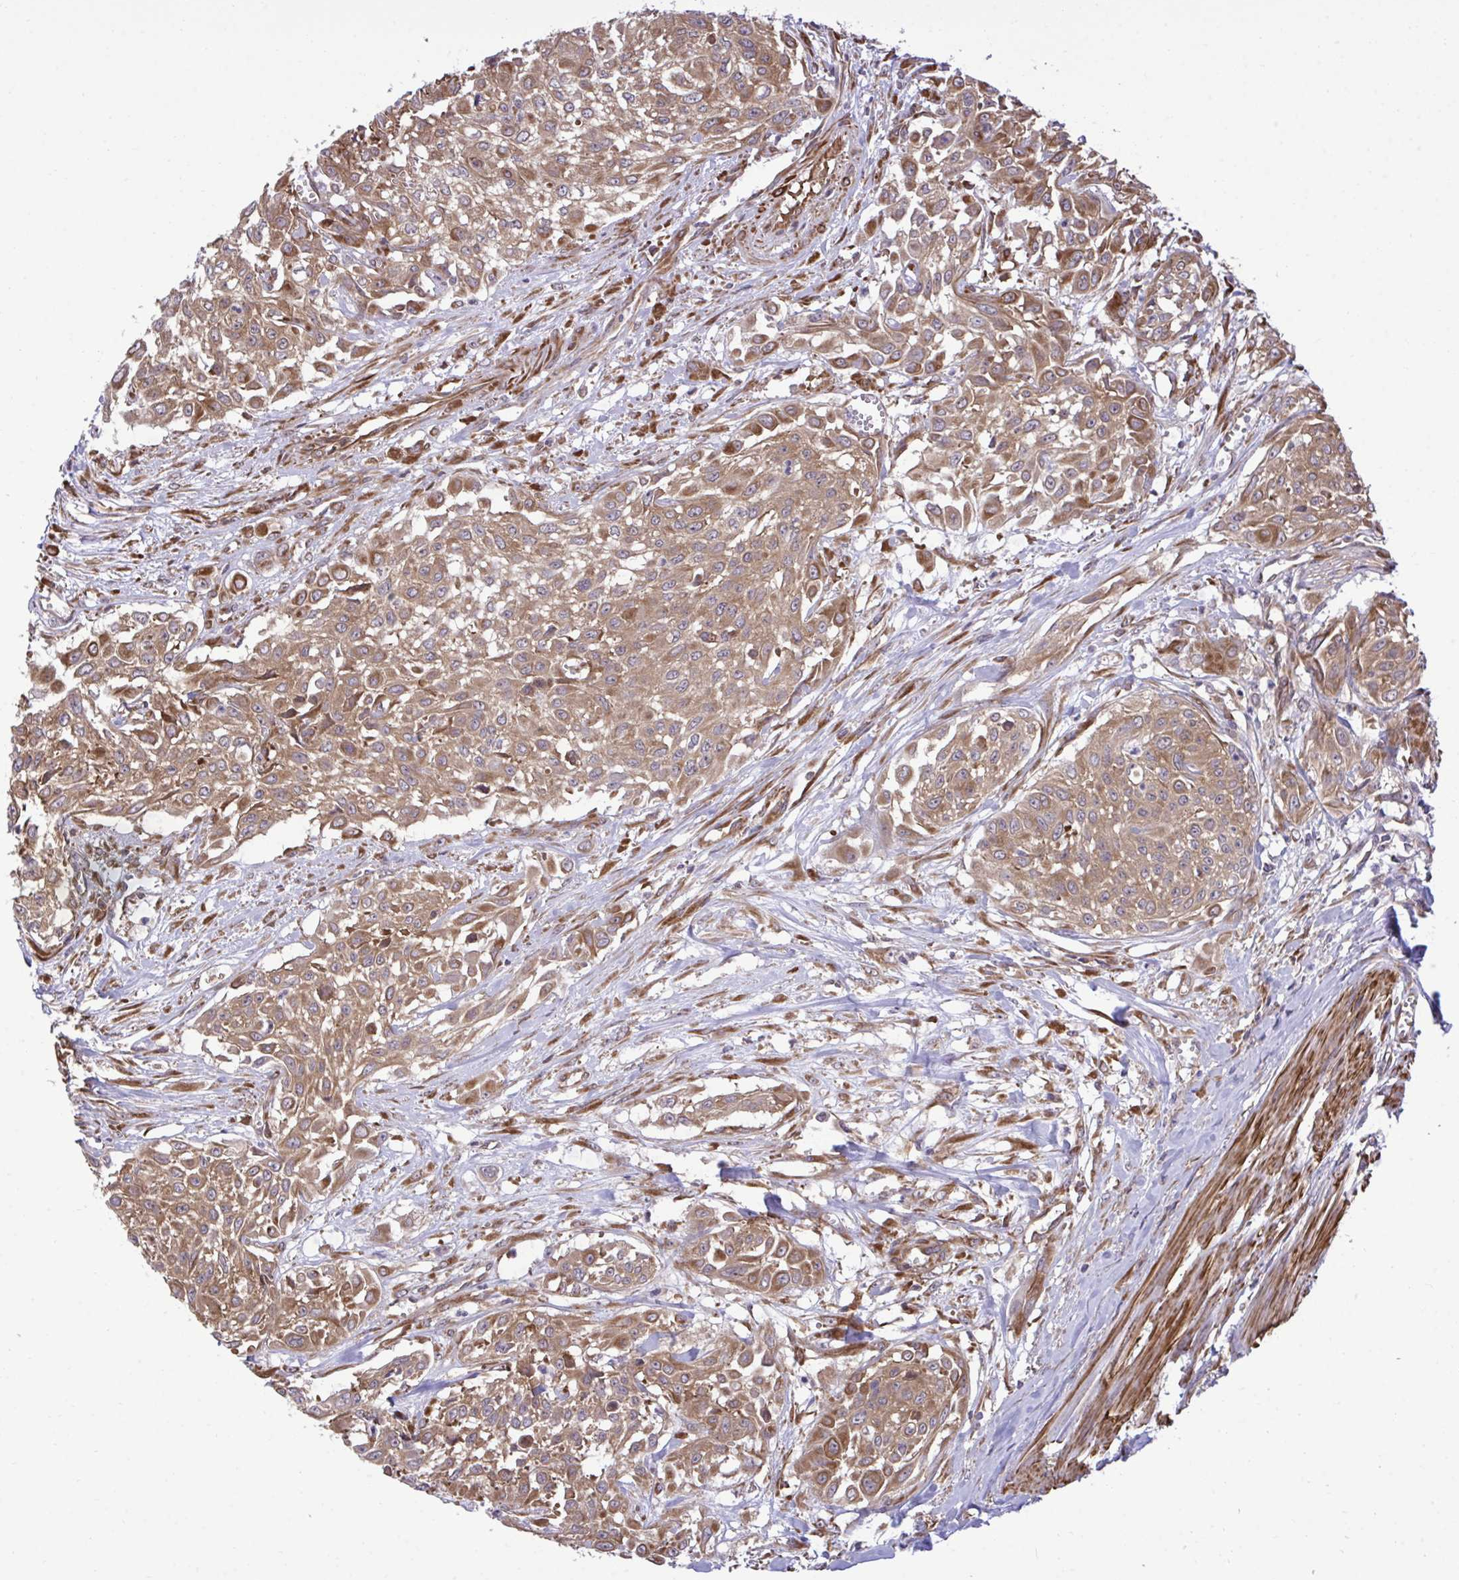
{"staining": {"intensity": "moderate", "quantity": ">75%", "location": "cytoplasmic/membranous"}, "tissue": "urothelial cancer", "cell_type": "Tumor cells", "image_type": "cancer", "snomed": [{"axis": "morphology", "description": "Urothelial carcinoma, High grade"}, {"axis": "topography", "description": "Urinary bladder"}], "caption": "Protein expression analysis of human urothelial cancer reveals moderate cytoplasmic/membranous staining in approximately >75% of tumor cells.", "gene": "RPS15", "patient": {"sex": "male", "age": 57}}